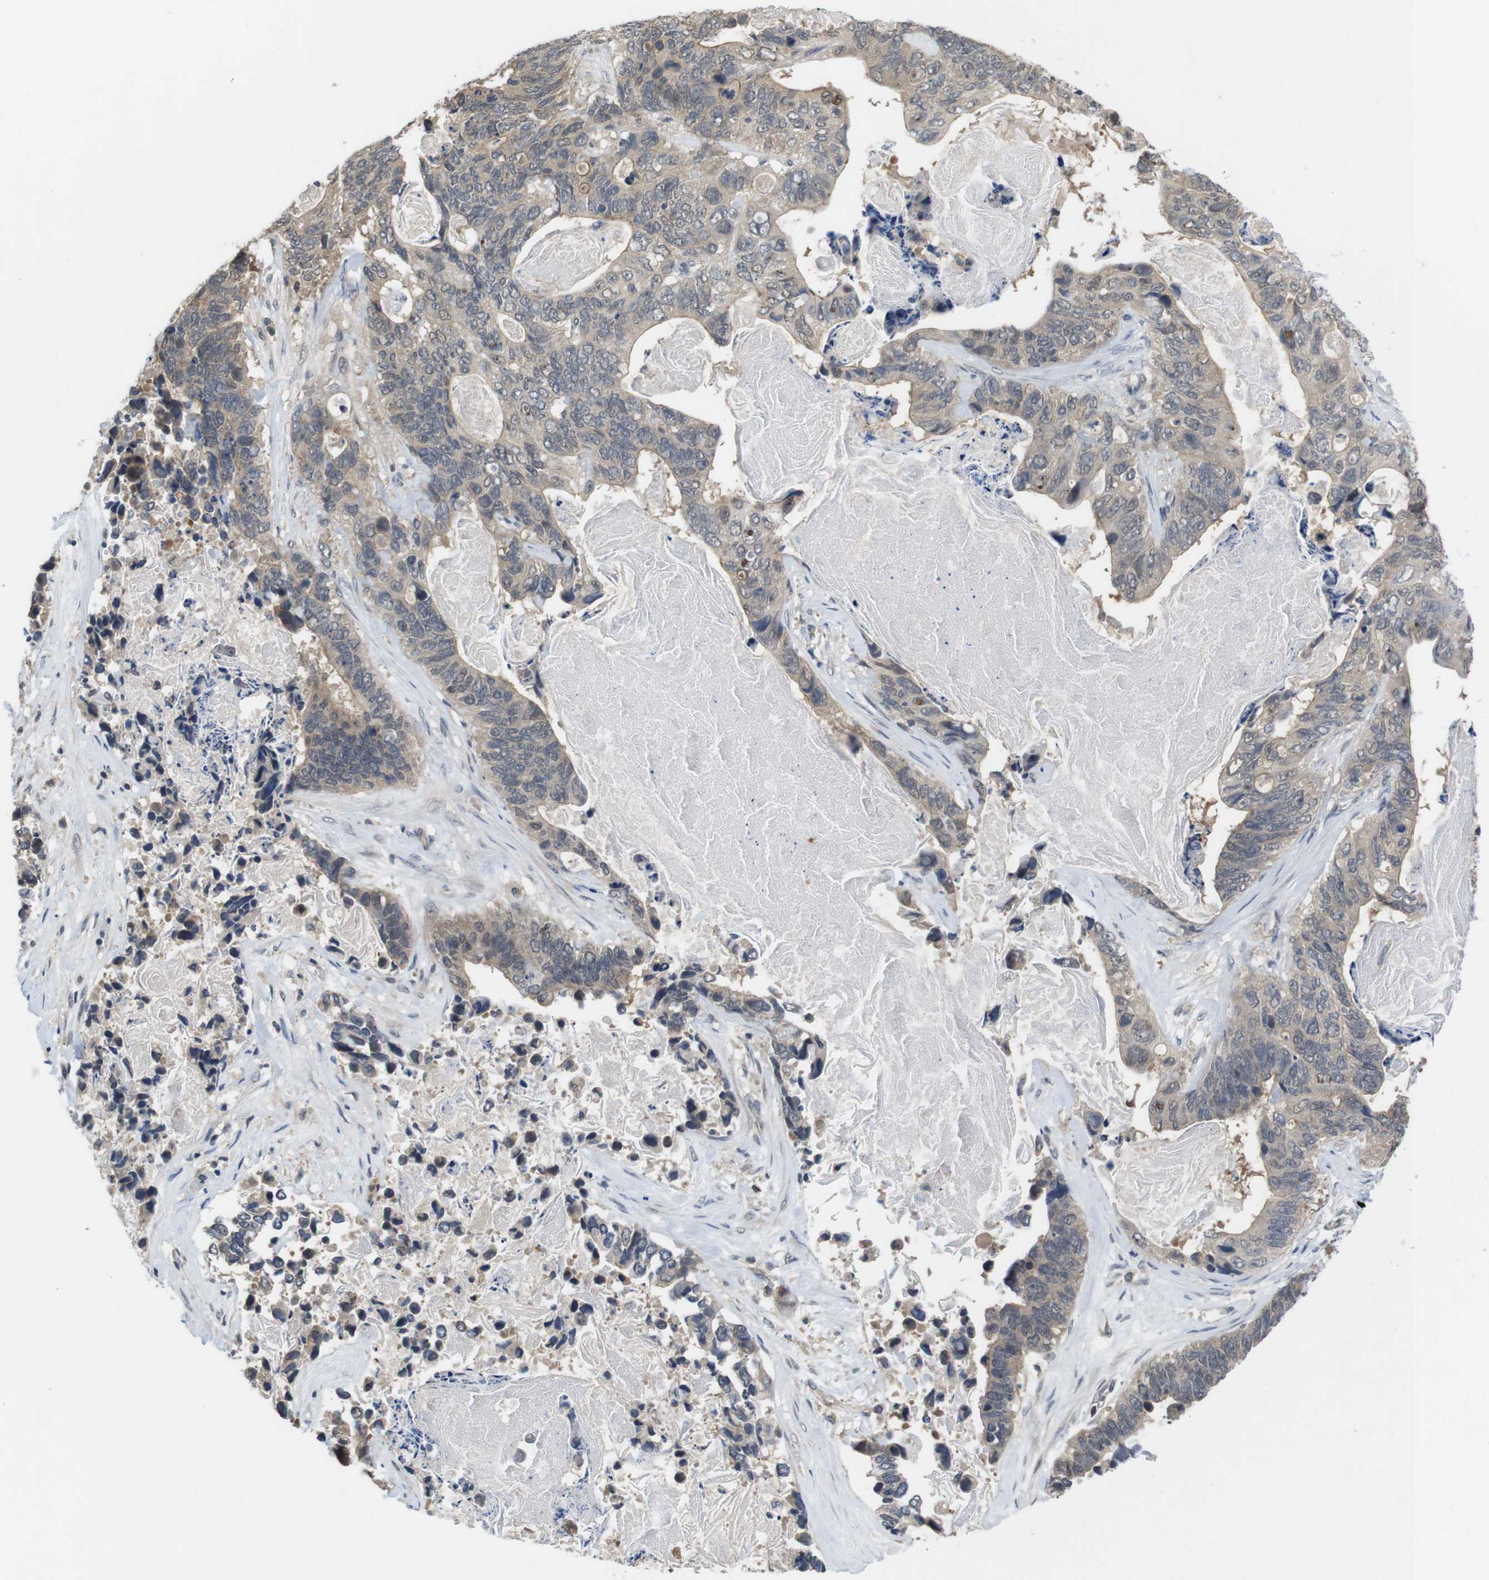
{"staining": {"intensity": "weak", "quantity": "25%-75%", "location": "cytoplasmic/membranous"}, "tissue": "stomach cancer", "cell_type": "Tumor cells", "image_type": "cancer", "snomed": [{"axis": "morphology", "description": "Adenocarcinoma, NOS"}, {"axis": "topography", "description": "Stomach"}], "caption": "This histopathology image displays IHC staining of stomach cancer, with low weak cytoplasmic/membranous staining in approximately 25%-75% of tumor cells.", "gene": "FADD", "patient": {"sex": "female", "age": 89}}